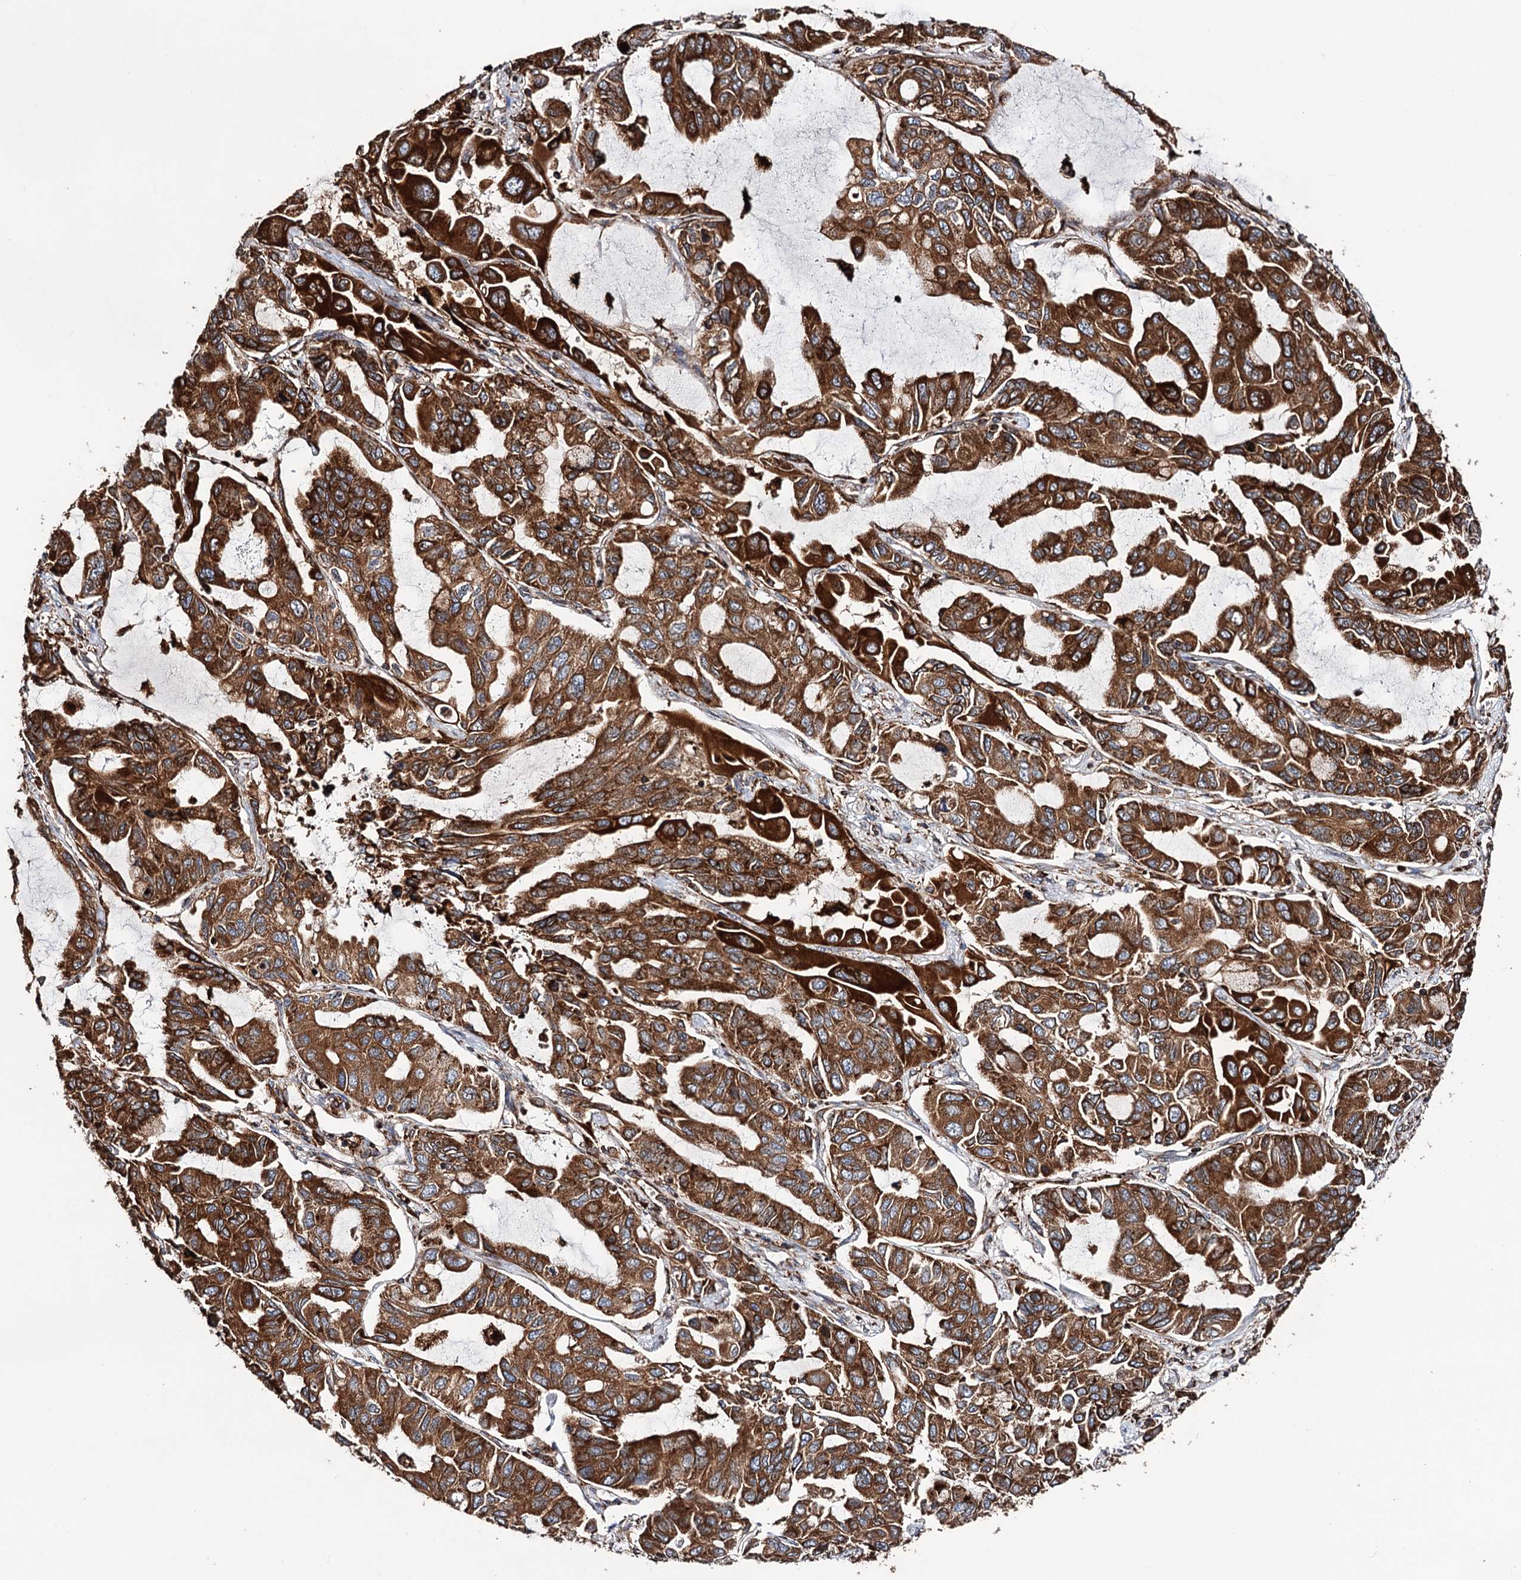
{"staining": {"intensity": "strong", "quantity": ">75%", "location": "cytoplasmic/membranous"}, "tissue": "lung cancer", "cell_type": "Tumor cells", "image_type": "cancer", "snomed": [{"axis": "morphology", "description": "Adenocarcinoma, NOS"}, {"axis": "topography", "description": "Lung"}], "caption": "Immunohistochemistry (IHC) of lung adenocarcinoma exhibits high levels of strong cytoplasmic/membranous positivity in about >75% of tumor cells.", "gene": "ERP29", "patient": {"sex": "male", "age": 64}}